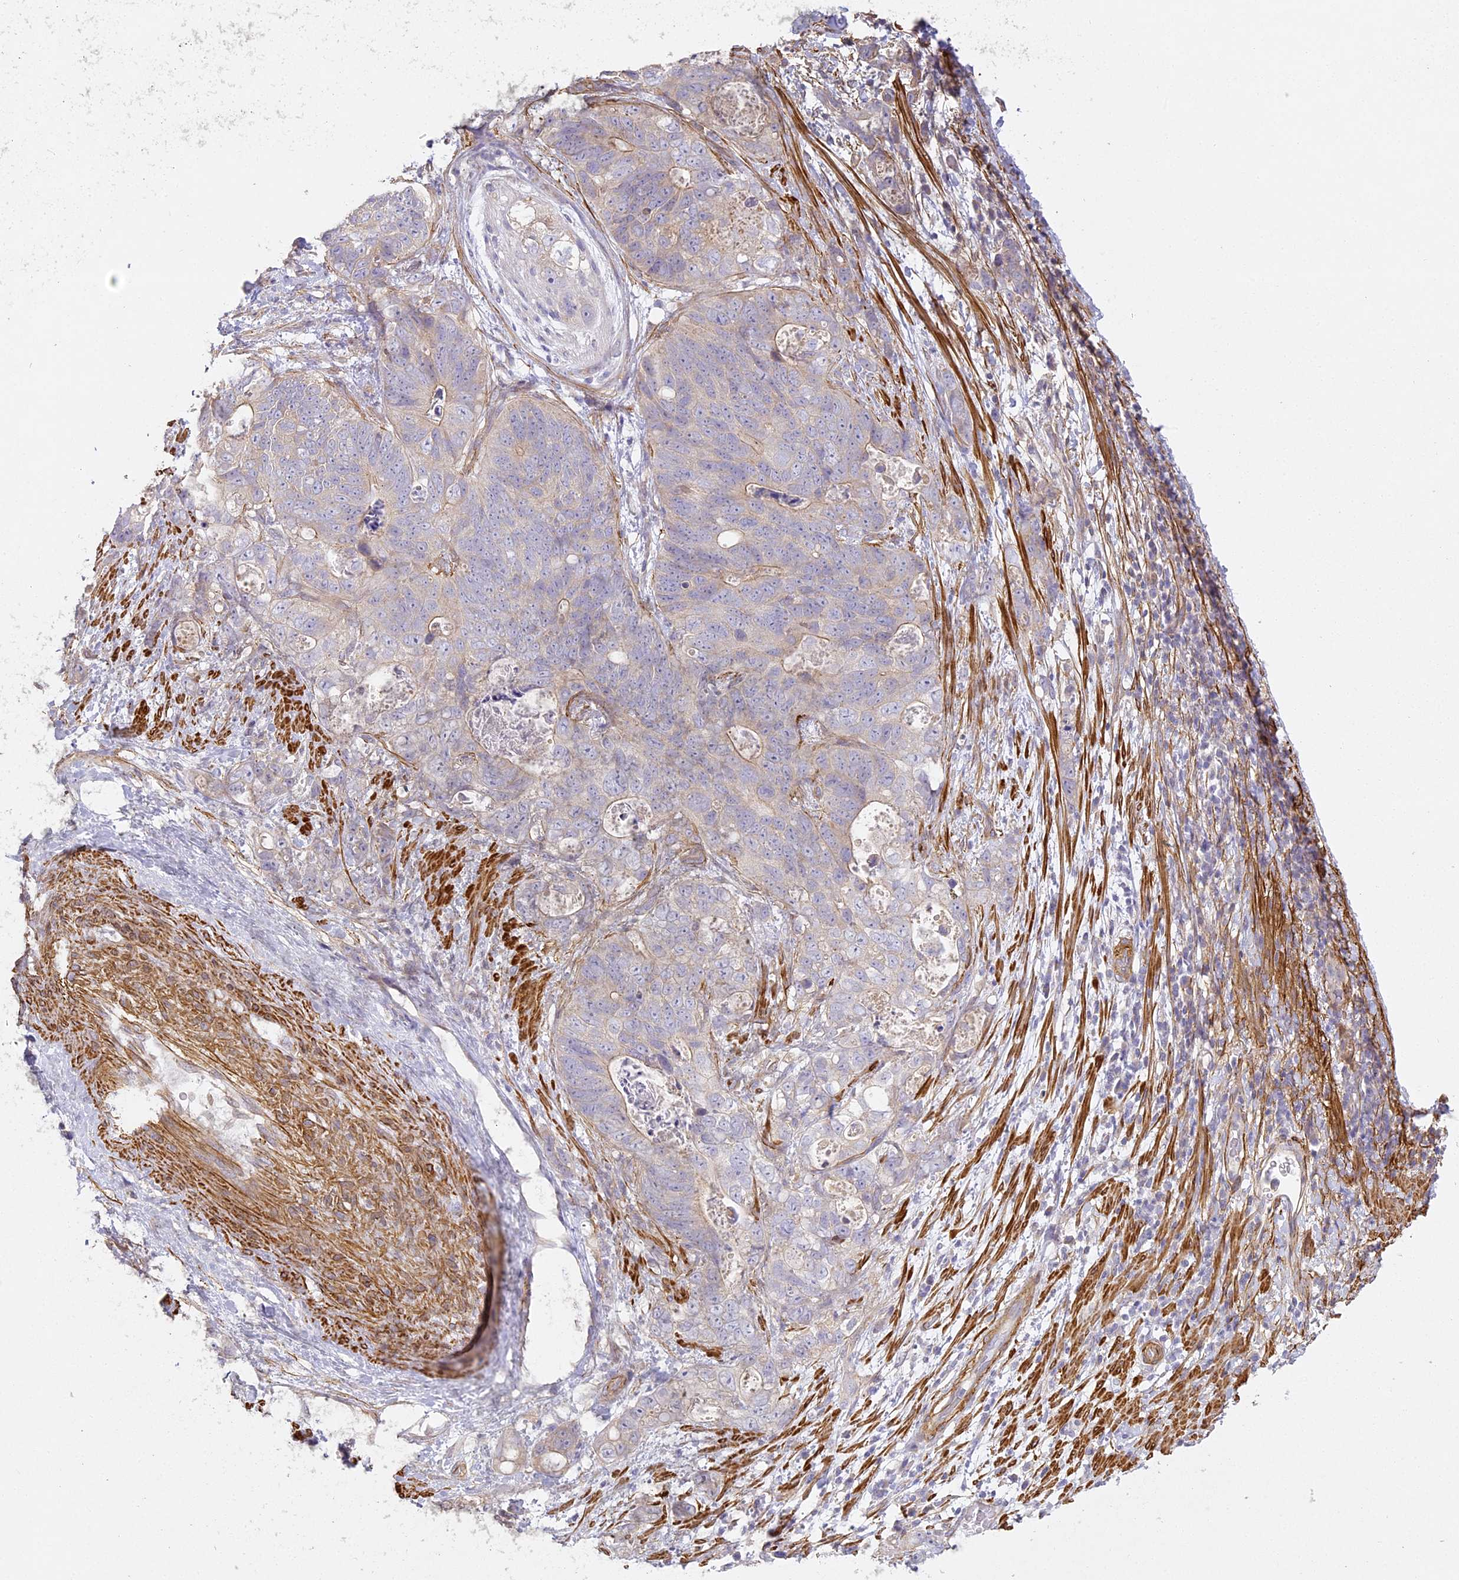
{"staining": {"intensity": "weak", "quantity": "<25%", "location": "cytoplasmic/membranous"}, "tissue": "stomach cancer", "cell_type": "Tumor cells", "image_type": "cancer", "snomed": [{"axis": "morphology", "description": "Normal tissue, NOS"}, {"axis": "morphology", "description": "Adenocarcinoma, NOS"}, {"axis": "topography", "description": "Stomach"}], "caption": "IHC of stomach cancer exhibits no staining in tumor cells.", "gene": "MED28", "patient": {"sex": "female", "age": 89}}